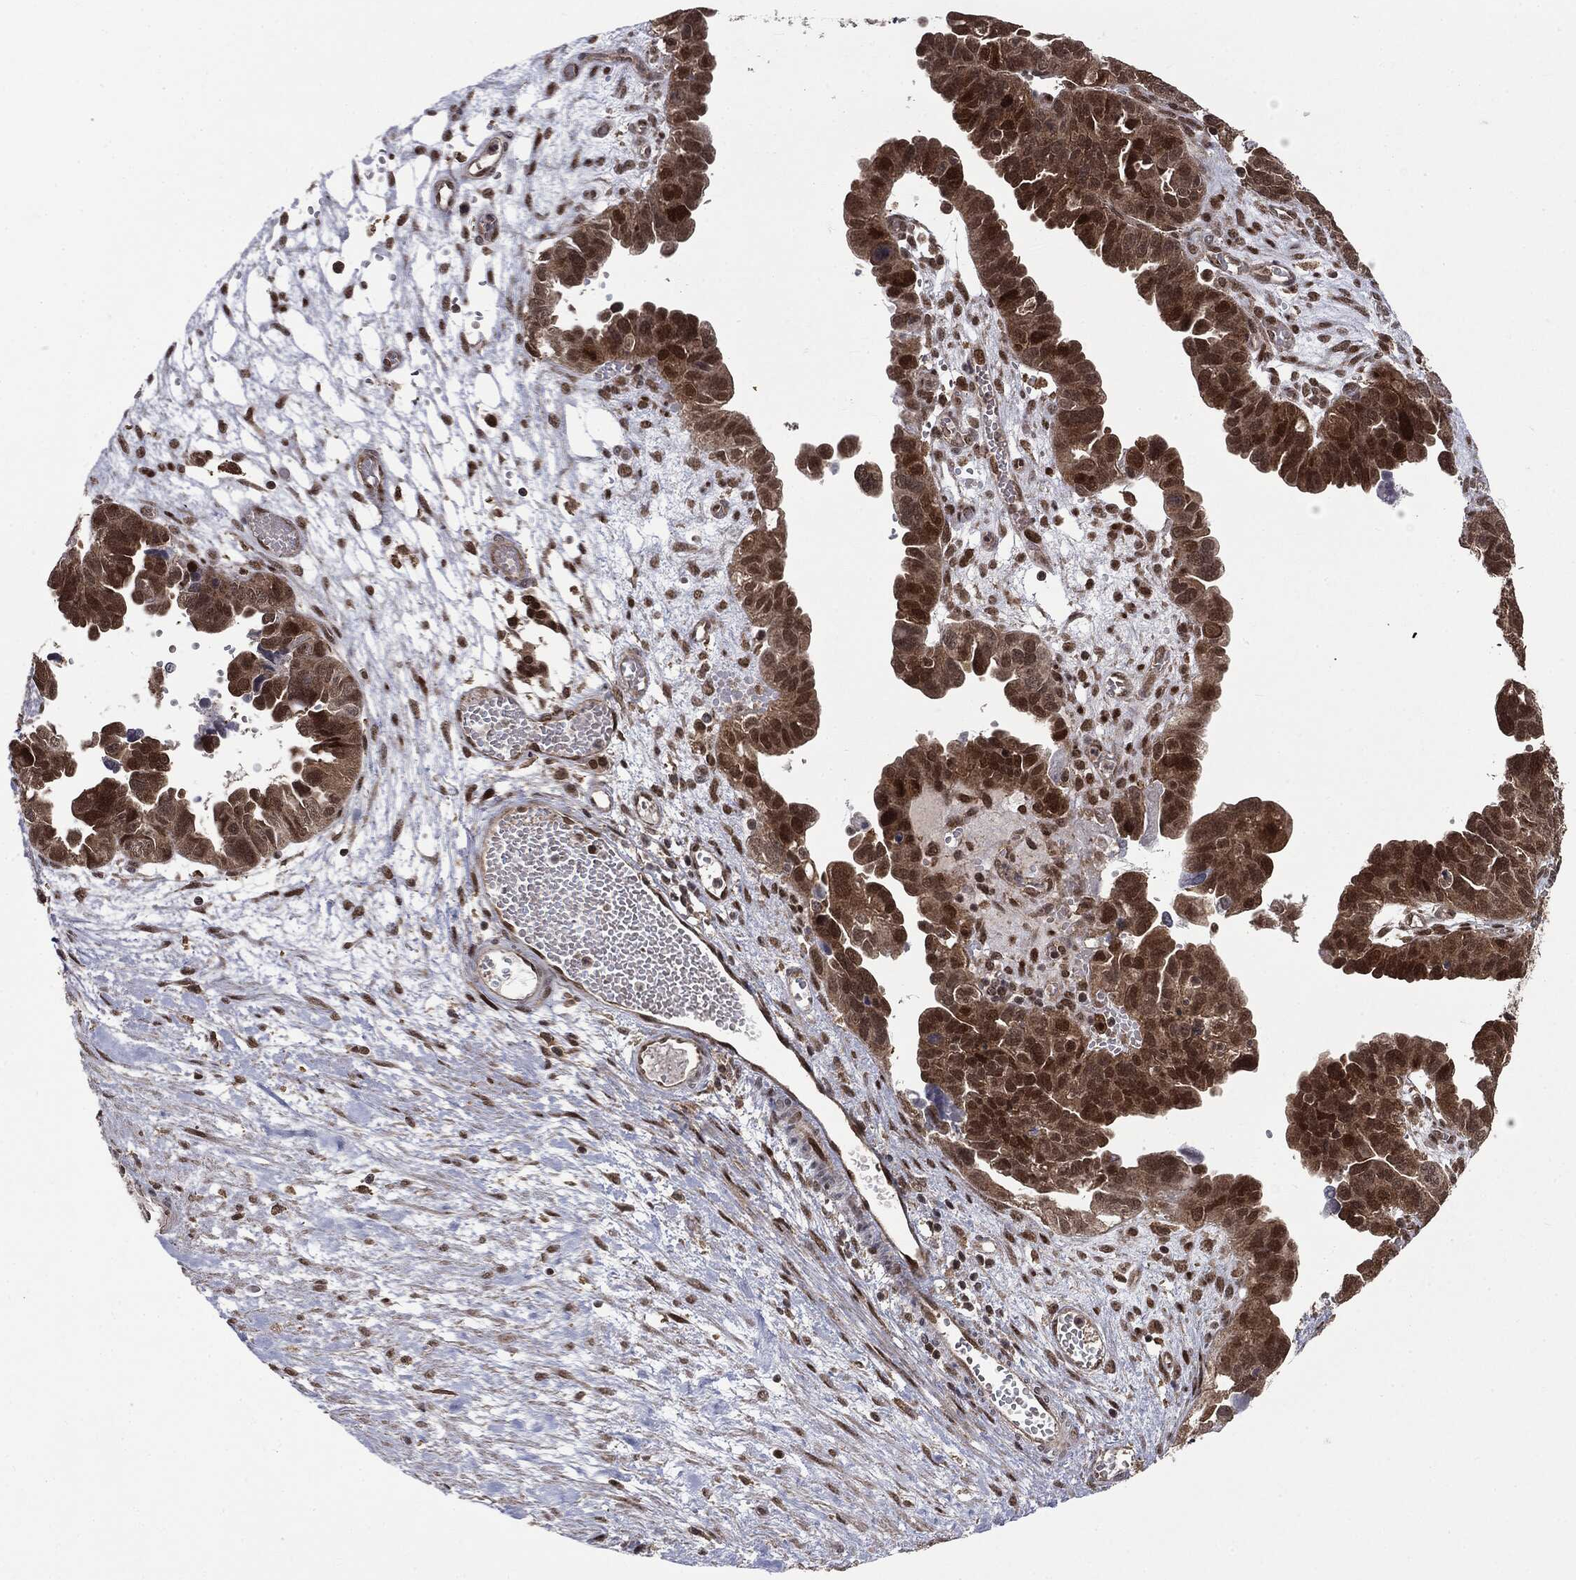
{"staining": {"intensity": "strong", "quantity": ">75%", "location": "cytoplasmic/membranous,nuclear"}, "tissue": "ovarian cancer", "cell_type": "Tumor cells", "image_type": "cancer", "snomed": [{"axis": "morphology", "description": "Cystadenocarcinoma, serous, NOS"}, {"axis": "topography", "description": "Ovary"}], "caption": "Ovarian cancer stained with IHC shows strong cytoplasmic/membranous and nuclear positivity in about >75% of tumor cells. The protein is stained brown, and the nuclei are stained in blue (DAB (3,3'-diaminobenzidine) IHC with brightfield microscopy, high magnification).", "gene": "PTPA", "patient": {"sex": "female", "age": 64}}